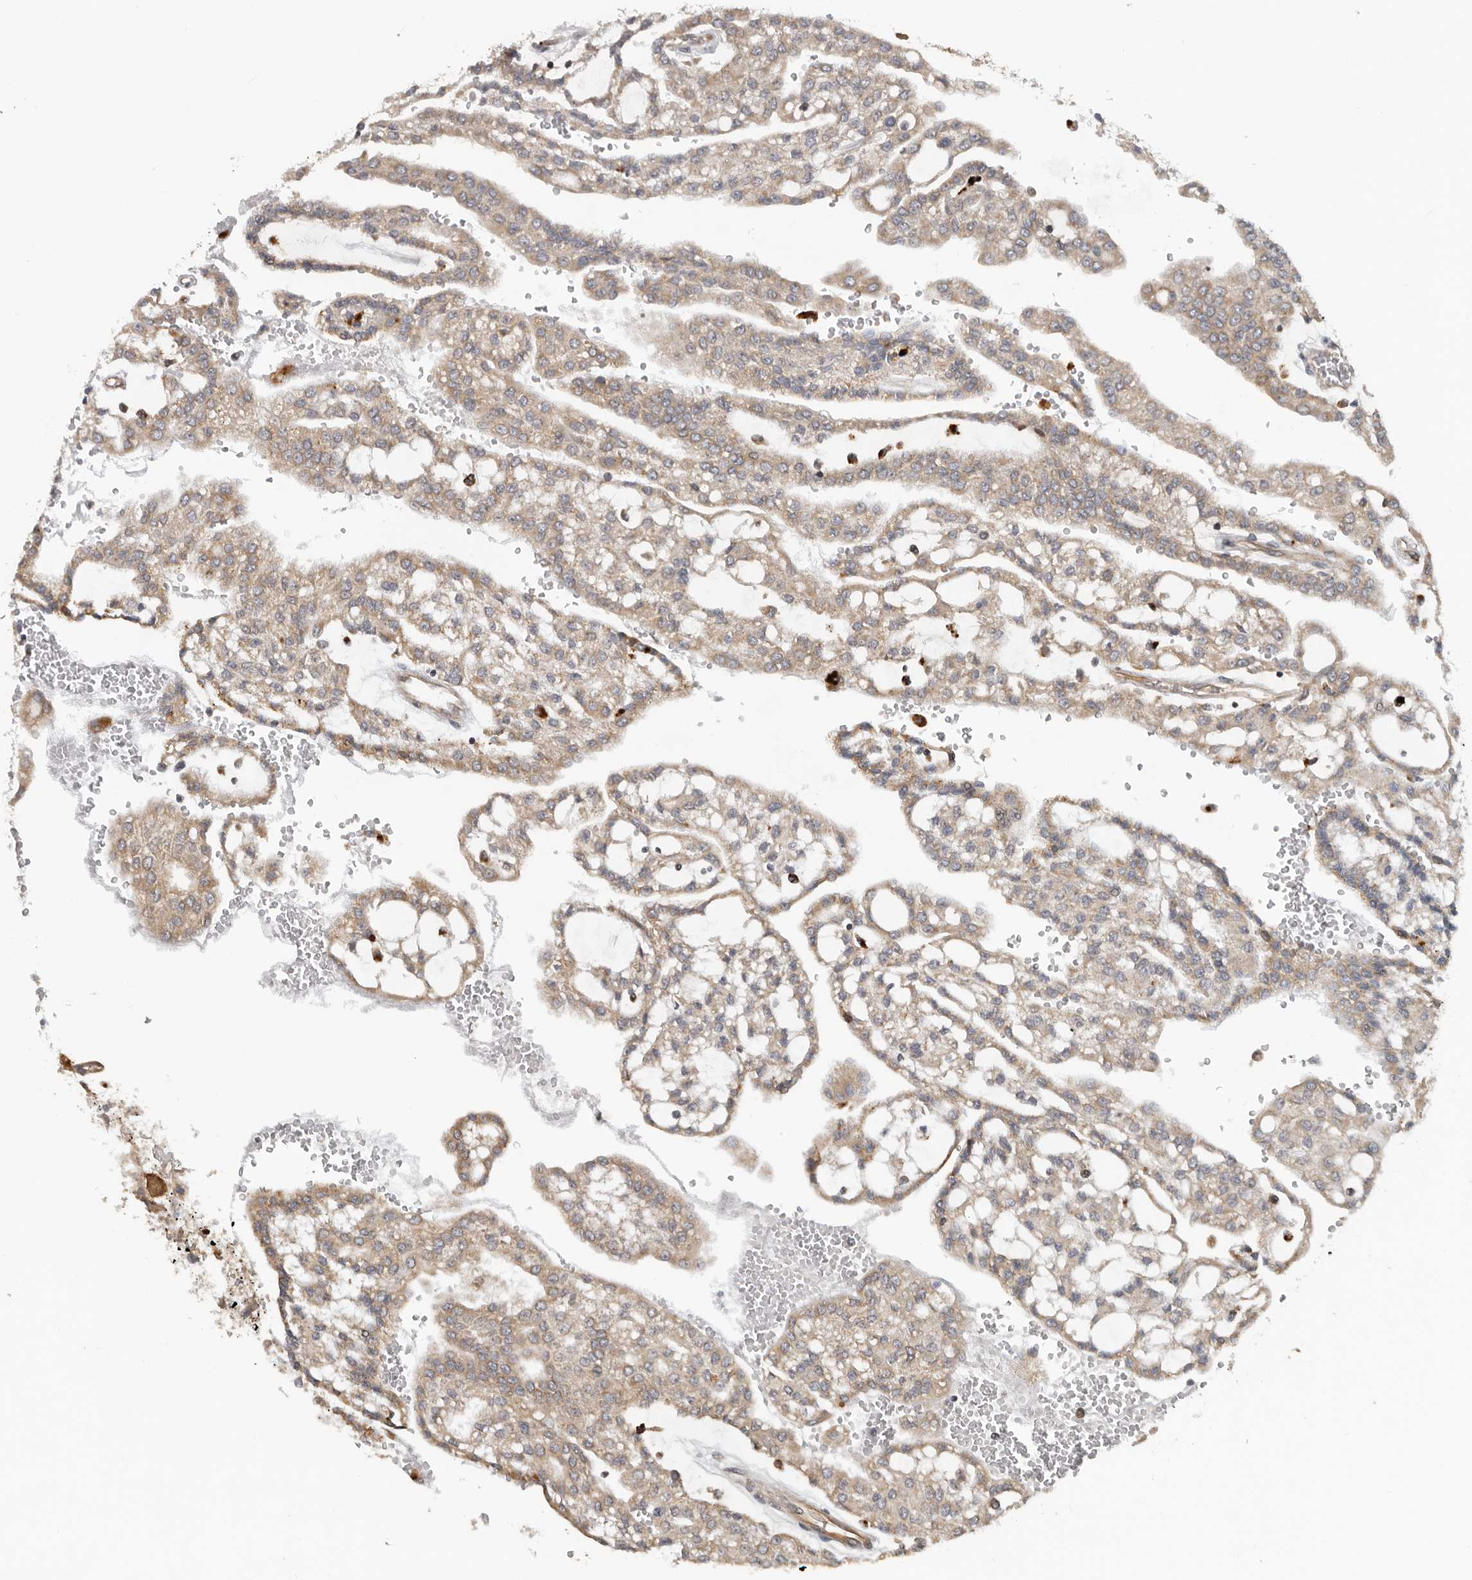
{"staining": {"intensity": "moderate", "quantity": ">75%", "location": "cytoplasmic/membranous"}, "tissue": "renal cancer", "cell_type": "Tumor cells", "image_type": "cancer", "snomed": [{"axis": "morphology", "description": "Adenocarcinoma, NOS"}, {"axis": "topography", "description": "Kidney"}], "caption": "A medium amount of moderate cytoplasmic/membranous staining is appreciated in approximately >75% of tumor cells in renal cancer (adenocarcinoma) tissue.", "gene": "RNF157", "patient": {"sex": "male", "age": 63}}